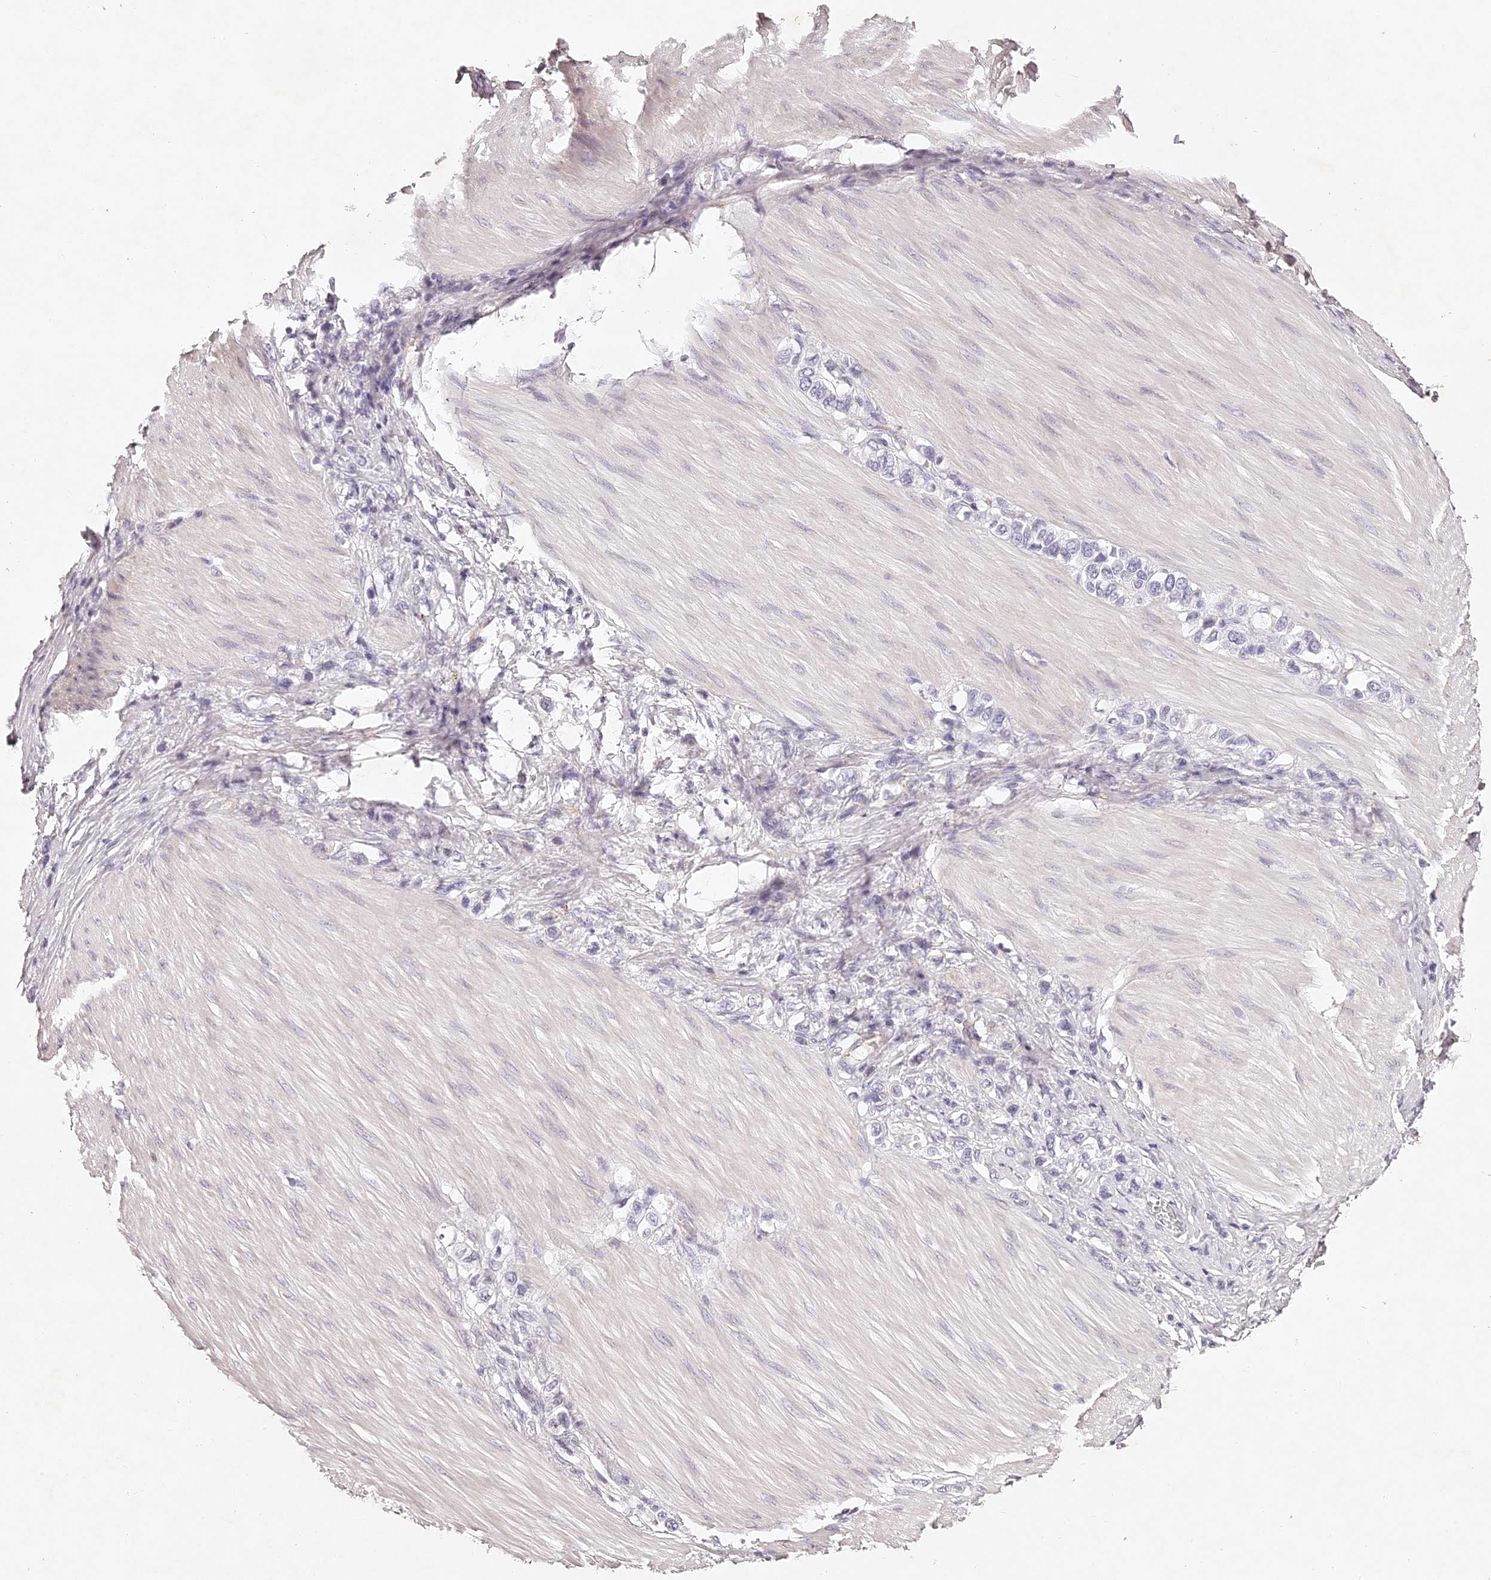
{"staining": {"intensity": "negative", "quantity": "none", "location": "none"}, "tissue": "stomach cancer", "cell_type": "Tumor cells", "image_type": "cancer", "snomed": [{"axis": "morphology", "description": "Adenocarcinoma, NOS"}, {"axis": "topography", "description": "Stomach"}], "caption": "An immunohistochemistry histopathology image of stomach cancer (adenocarcinoma) is shown. There is no staining in tumor cells of stomach cancer (adenocarcinoma). The staining is performed using DAB (3,3'-diaminobenzidine) brown chromogen with nuclei counter-stained in using hematoxylin.", "gene": "ELAPOR1", "patient": {"sex": "female", "age": 65}}